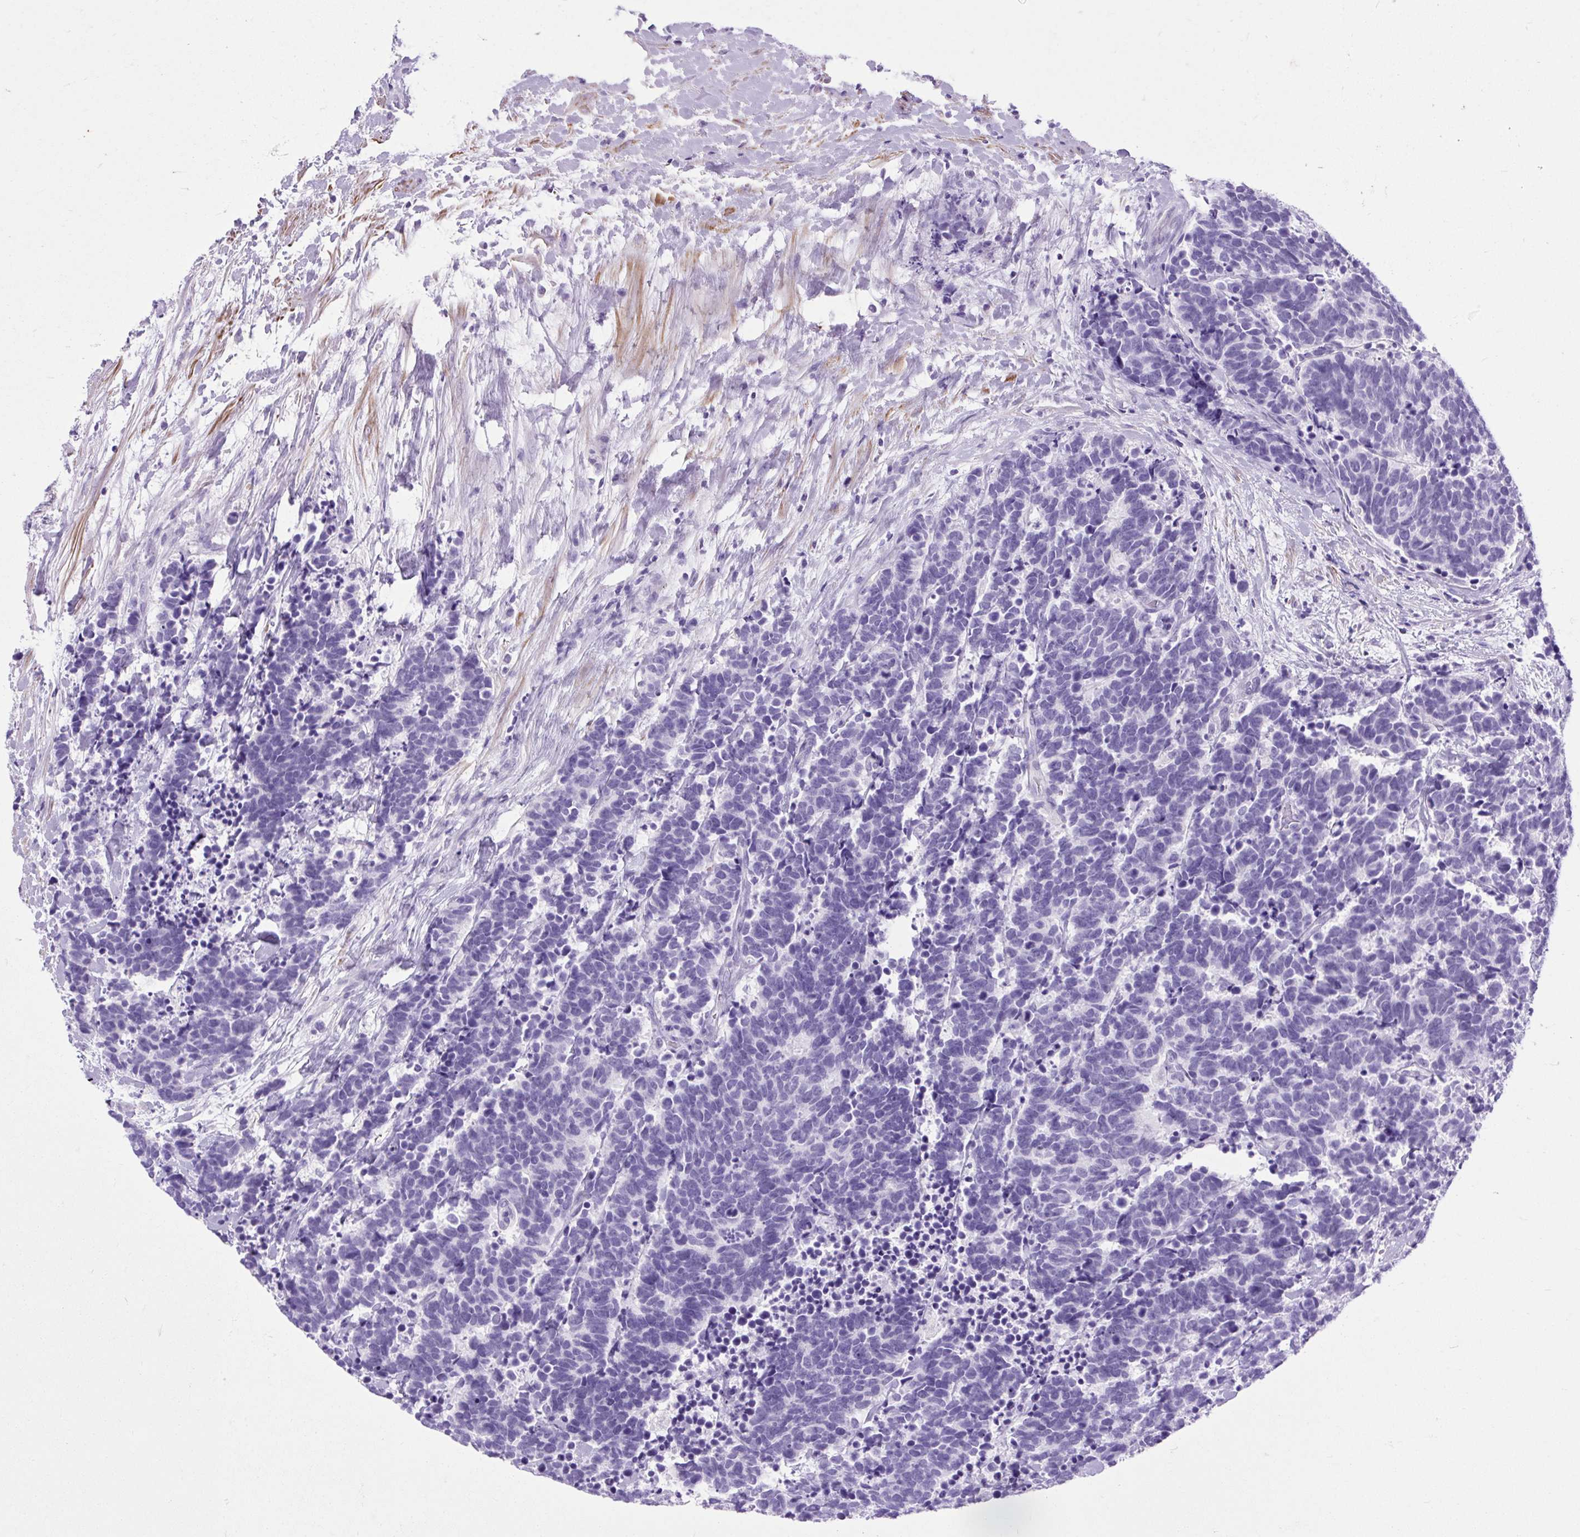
{"staining": {"intensity": "negative", "quantity": "none", "location": "none"}, "tissue": "carcinoid", "cell_type": "Tumor cells", "image_type": "cancer", "snomed": [{"axis": "morphology", "description": "Carcinoma, NOS"}, {"axis": "morphology", "description": "Carcinoid, malignant, NOS"}, {"axis": "topography", "description": "Prostate"}], "caption": "Histopathology image shows no significant protein staining in tumor cells of carcinoid (malignant).", "gene": "DPP6", "patient": {"sex": "male", "age": 57}}